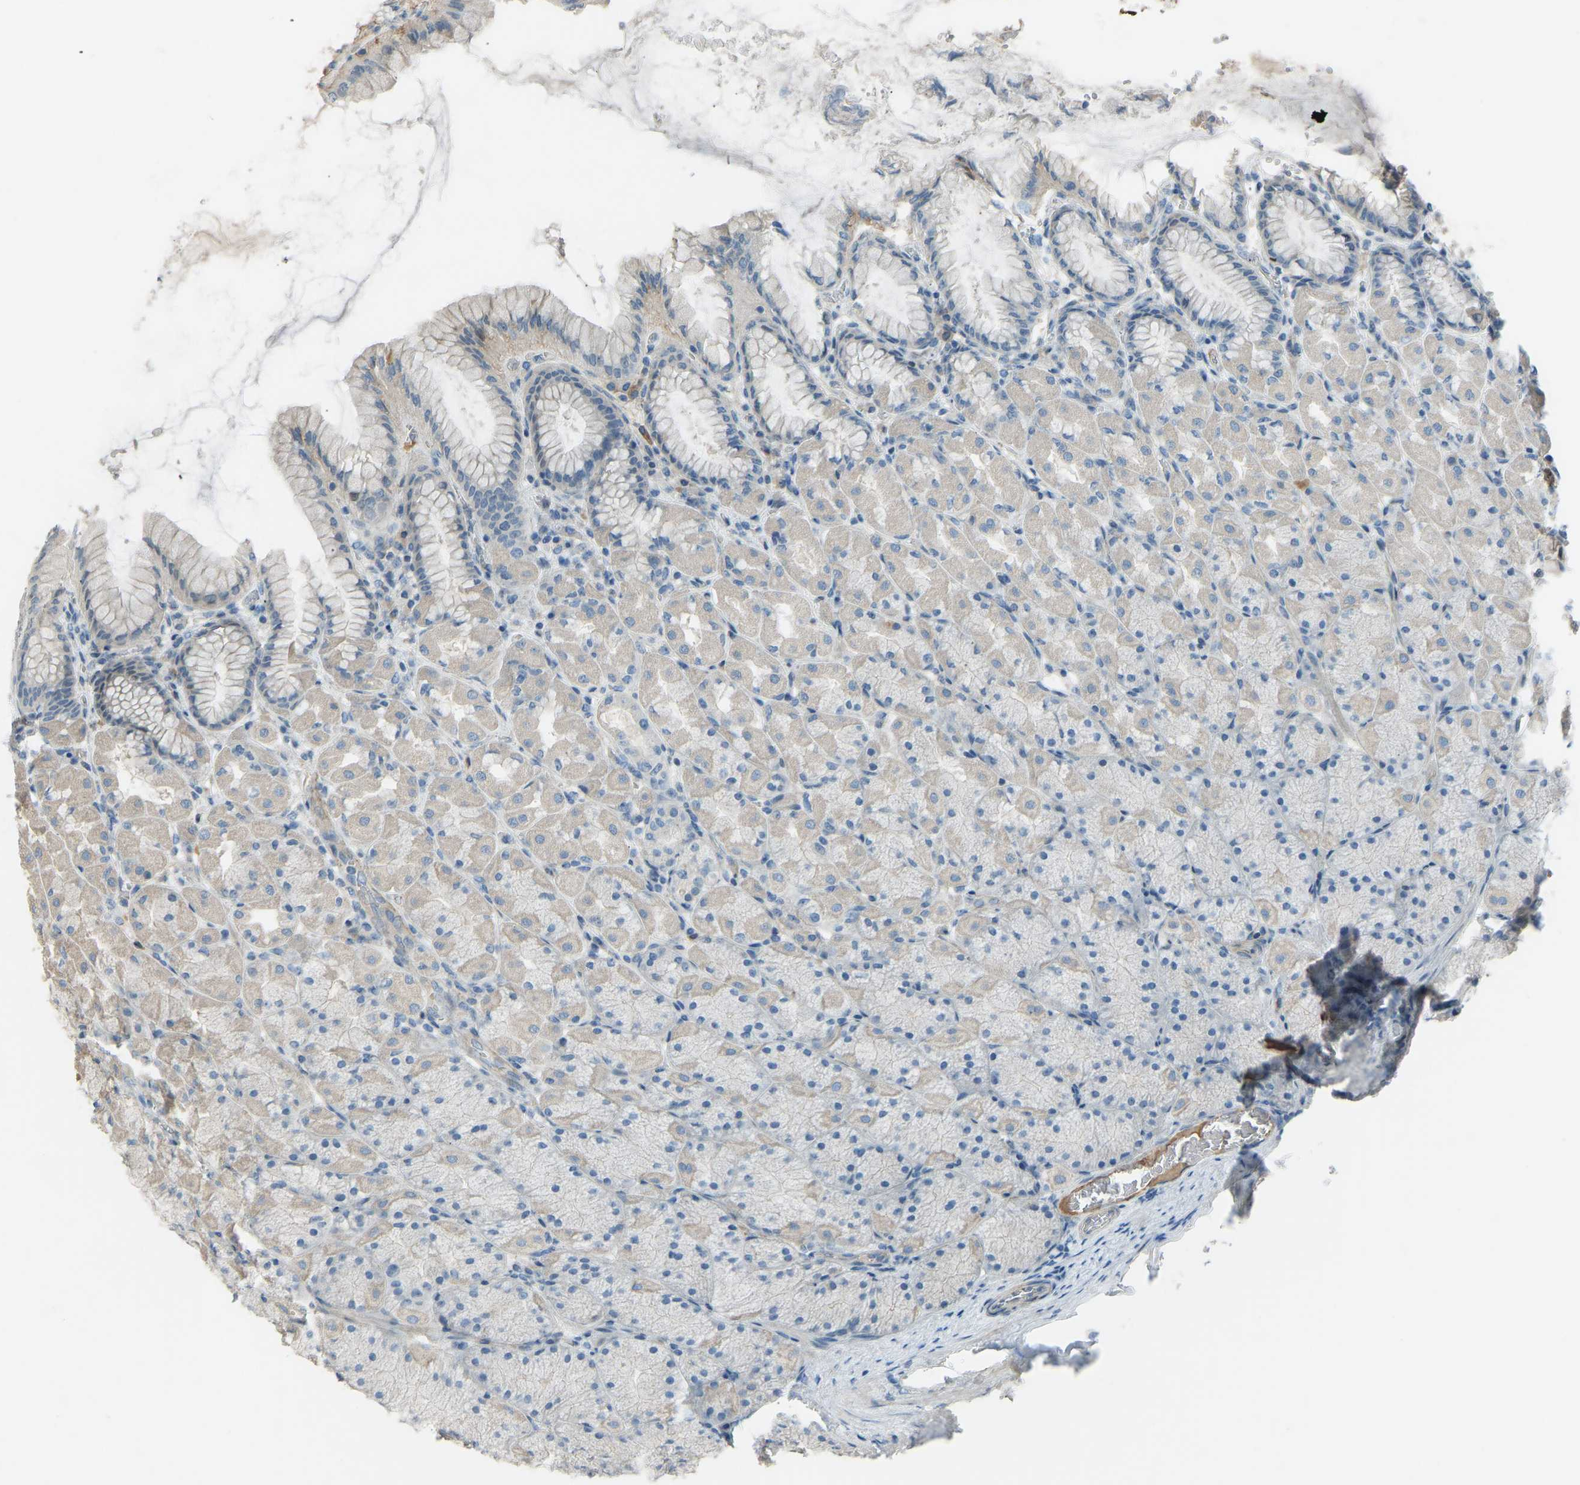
{"staining": {"intensity": "weak", "quantity": "25%-75%", "location": "cytoplasmic/membranous"}, "tissue": "stomach", "cell_type": "Glandular cells", "image_type": "normal", "snomed": [{"axis": "morphology", "description": "Normal tissue, NOS"}, {"axis": "topography", "description": "Stomach, upper"}], "caption": "Brown immunohistochemical staining in unremarkable human stomach demonstrates weak cytoplasmic/membranous expression in approximately 25%-75% of glandular cells.", "gene": "FBLN2", "patient": {"sex": "female", "age": 56}}